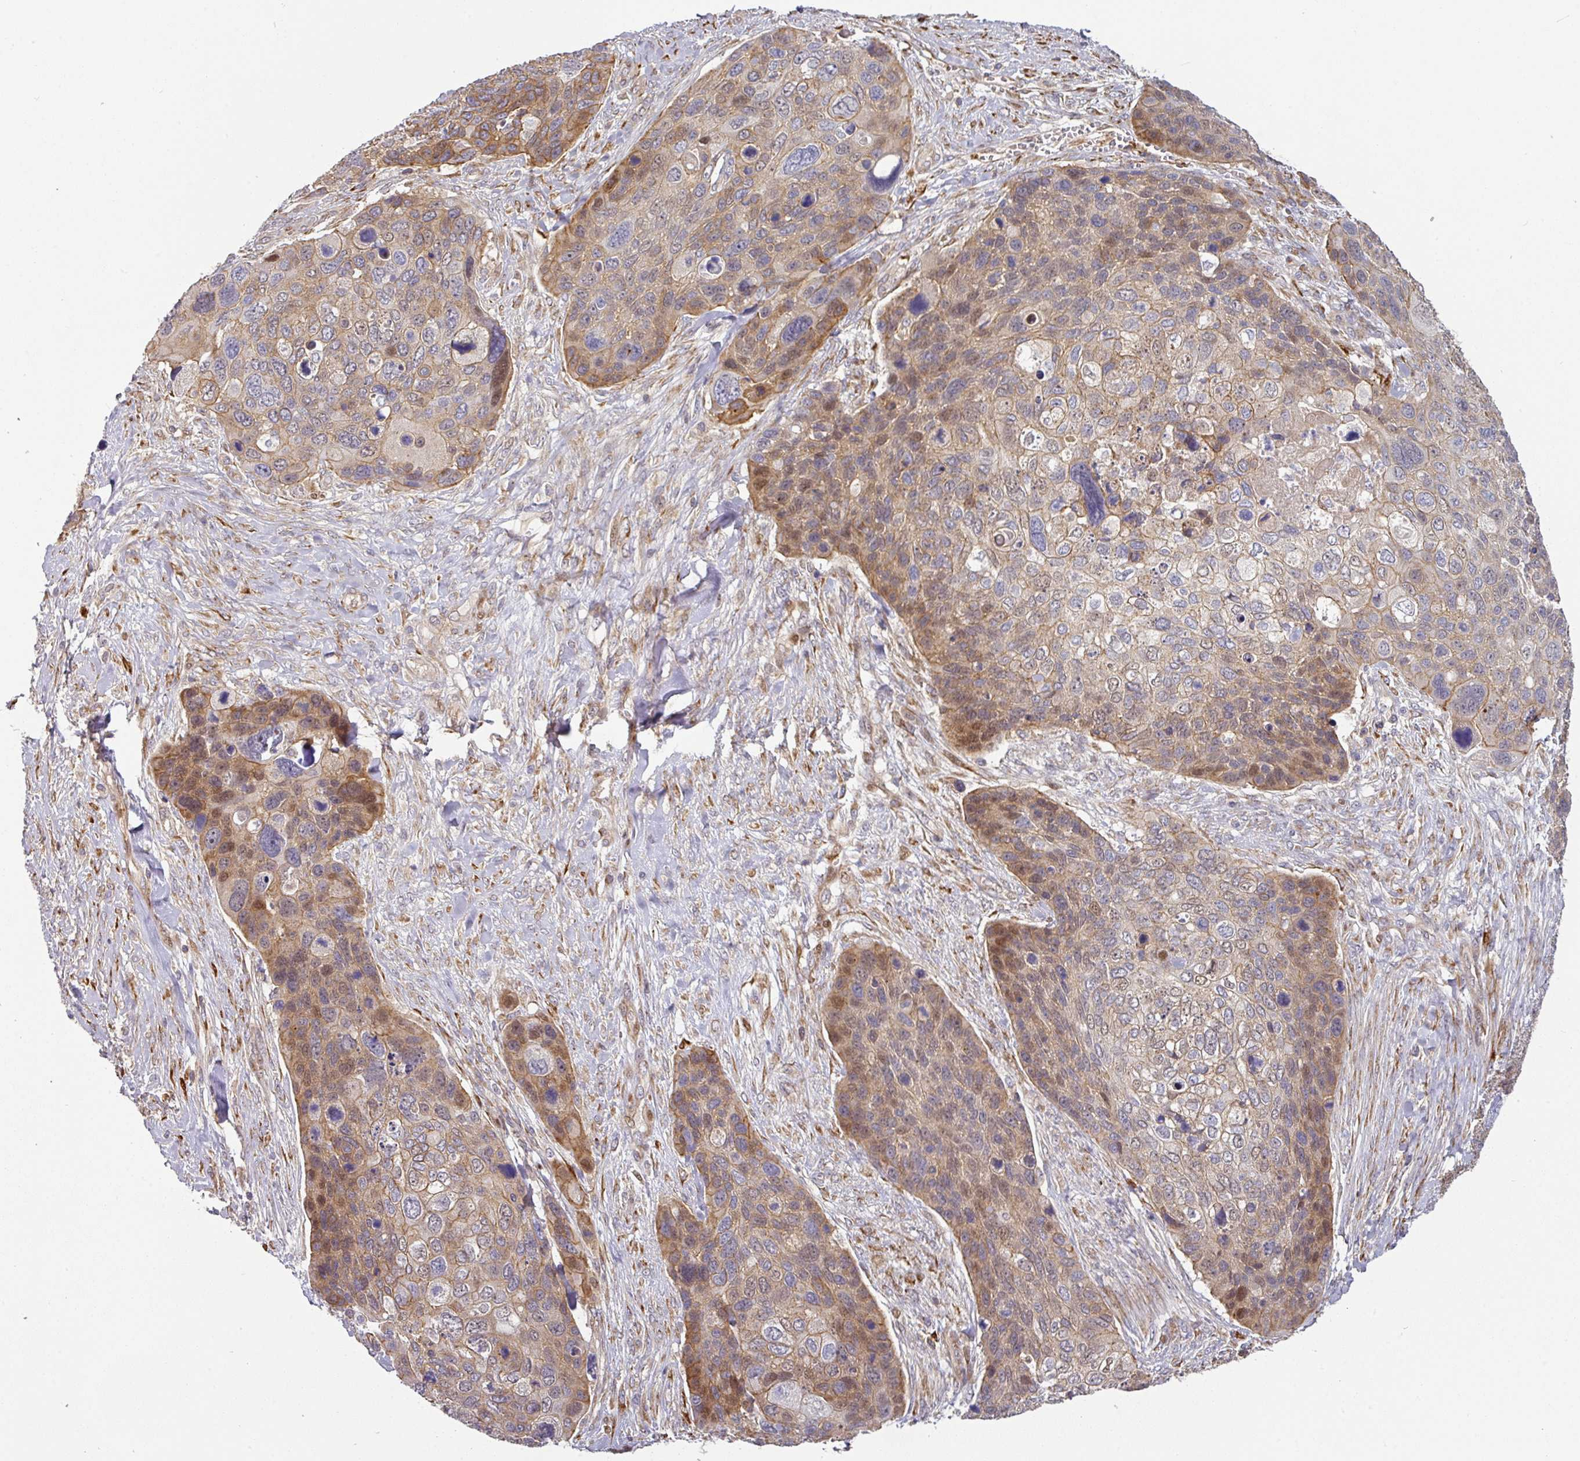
{"staining": {"intensity": "moderate", "quantity": "25%-75%", "location": "cytoplasmic/membranous,nuclear"}, "tissue": "skin cancer", "cell_type": "Tumor cells", "image_type": "cancer", "snomed": [{"axis": "morphology", "description": "Basal cell carcinoma"}, {"axis": "topography", "description": "Skin"}], "caption": "Tumor cells reveal medium levels of moderate cytoplasmic/membranous and nuclear staining in approximately 25%-75% of cells in basal cell carcinoma (skin). The staining was performed using DAB, with brown indicating positive protein expression. Nuclei are stained blue with hematoxylin.", "gene": "CASP2", "patient": {"sex": "female", "age": 74}}